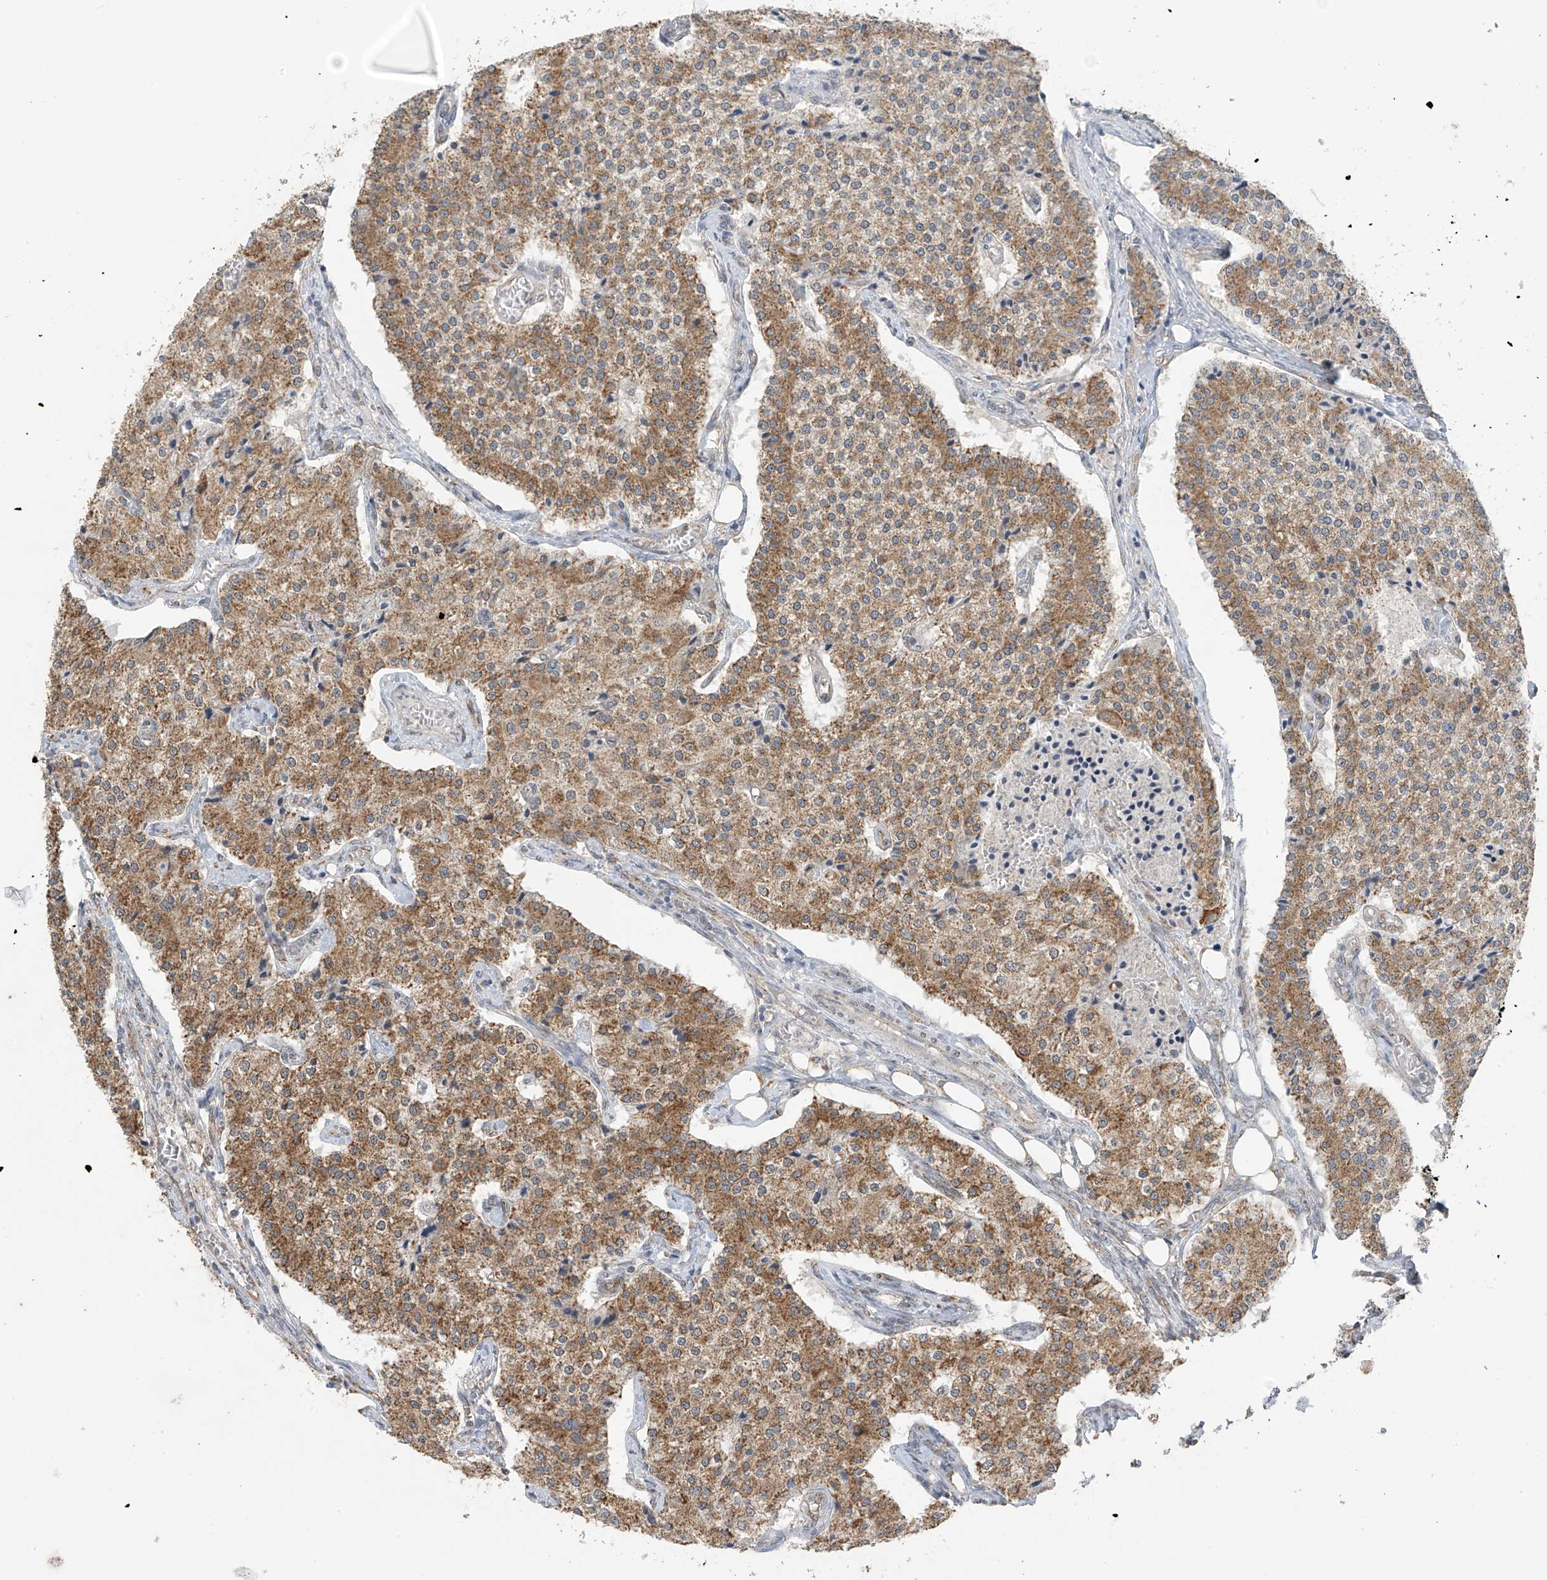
{"staining": {"intensity": "strong", "quantity": ">75%", "location": "cytoplasmic/membranous"}, "tissue": "carcinoid", "cell_type": "Tumor cells", "image_type": "cancer", "snomed": [{"axis": "morphology", "description": "Carcinoid, malignant, NOS"}, {"axis": "topography", "description": "Colon"}], "caption": "Immunohistochemistry (IHC) histopathology image of human carcinoid stained for a protein (brown), which exhibits high levels of strong cytoplasmic/membranous positivity in approximately >75% of tumor cells.", "gene": "KIAA1522", "patient": {"sex": "female", "age": 52}}